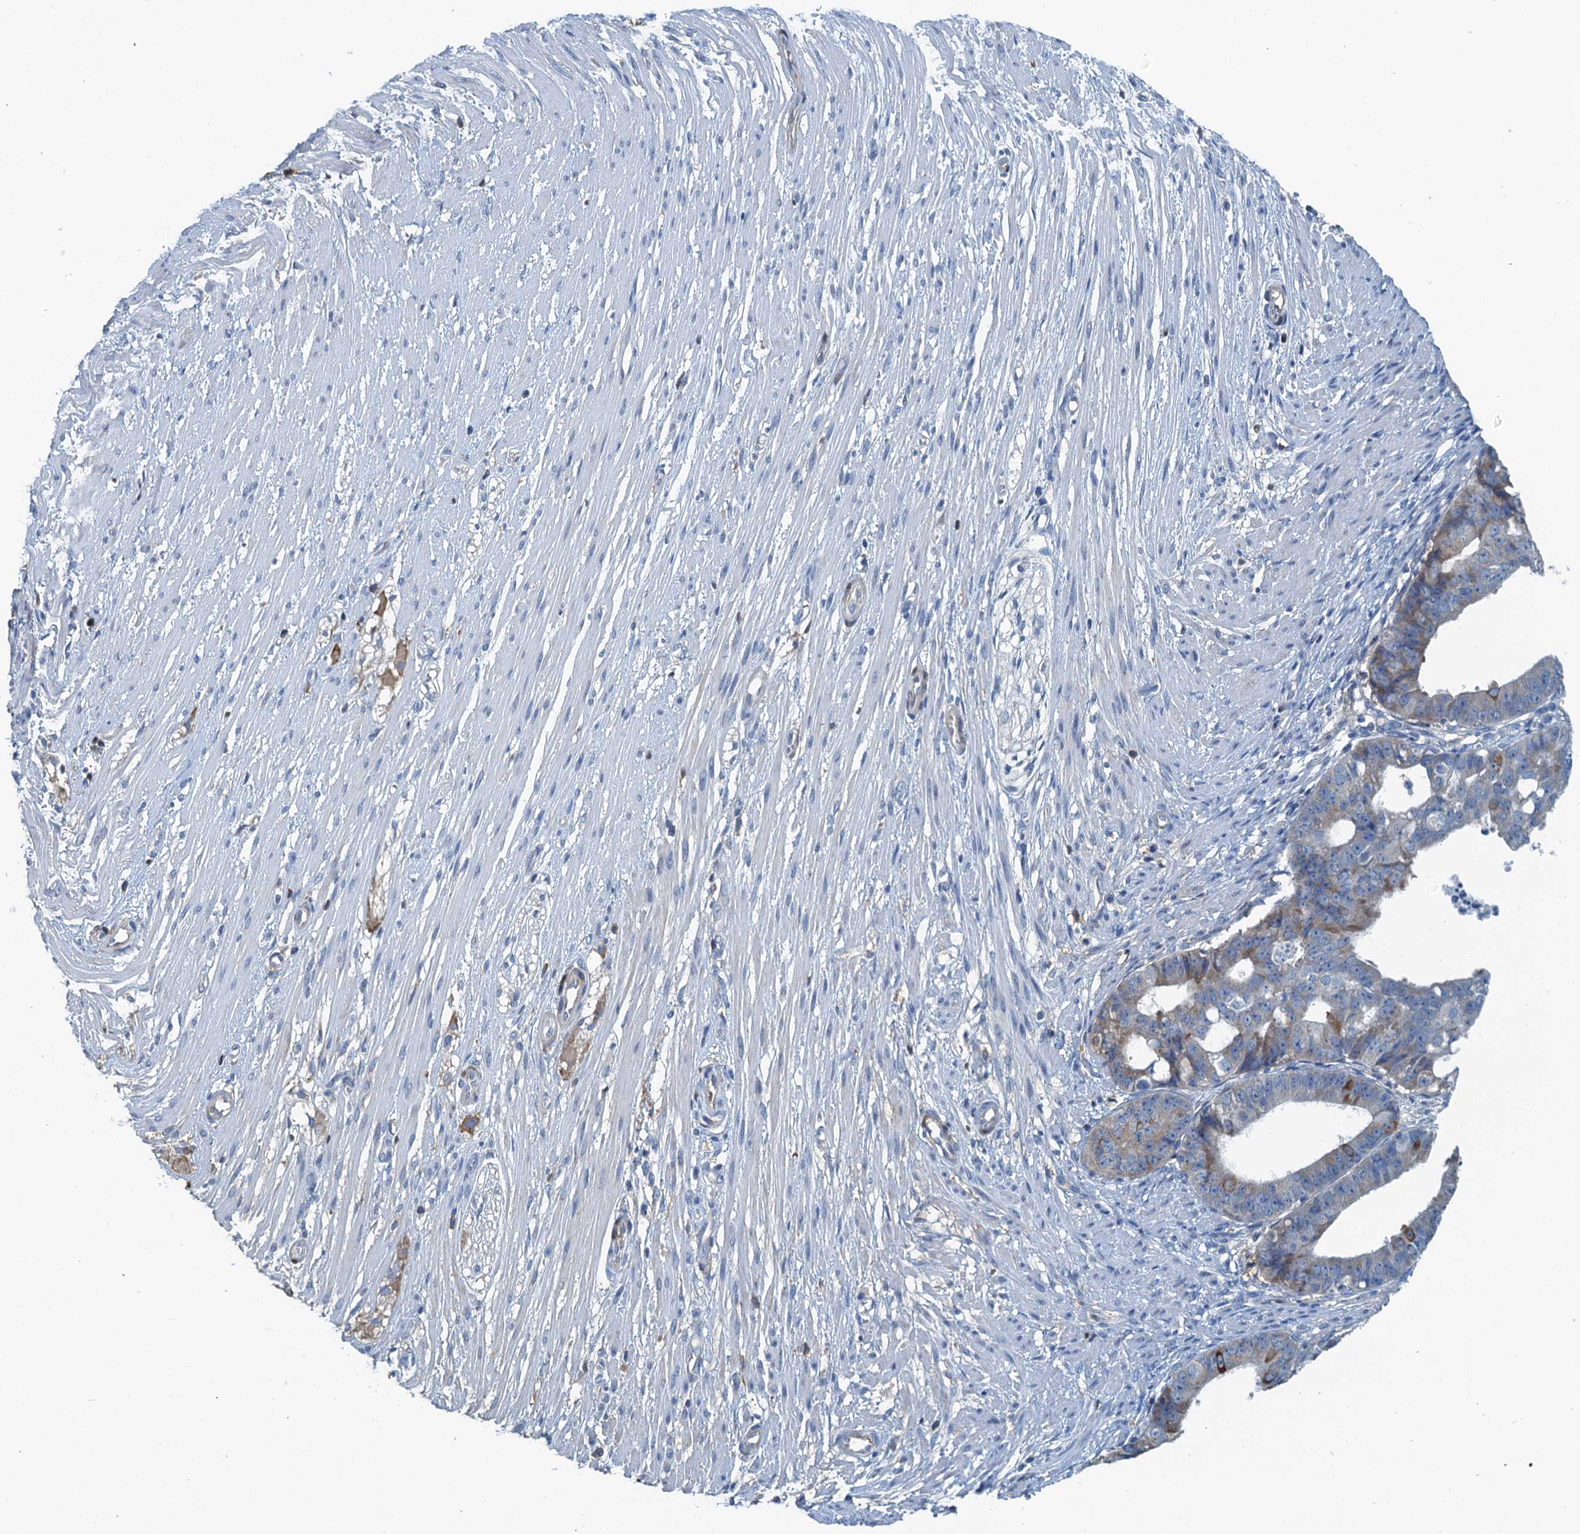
{"staining": {"intensity": "moderate", "quantity": "<25%", "location": "cytoplasmic/membranous"}, "tissue": "ovarian cancer", "cell_type": "Tumor cells", "image_type": "cancer", "snomed": [{"axis": "morphology", "description": "Carcinoma, endometroid"}, {"axis": "topography", "description": "Appendix"}, {"axis": "topography", "description": "Ovary"}], "caption": "There is low levels of moderate cytoplasmic/membranous positivity in tumor cells of ovarian endometroid carcinoma, as demonstrated by immunohistochemical staining (brown color).", "gene": "LSM14B", "patient": {"sex": "female", "age": 42}}